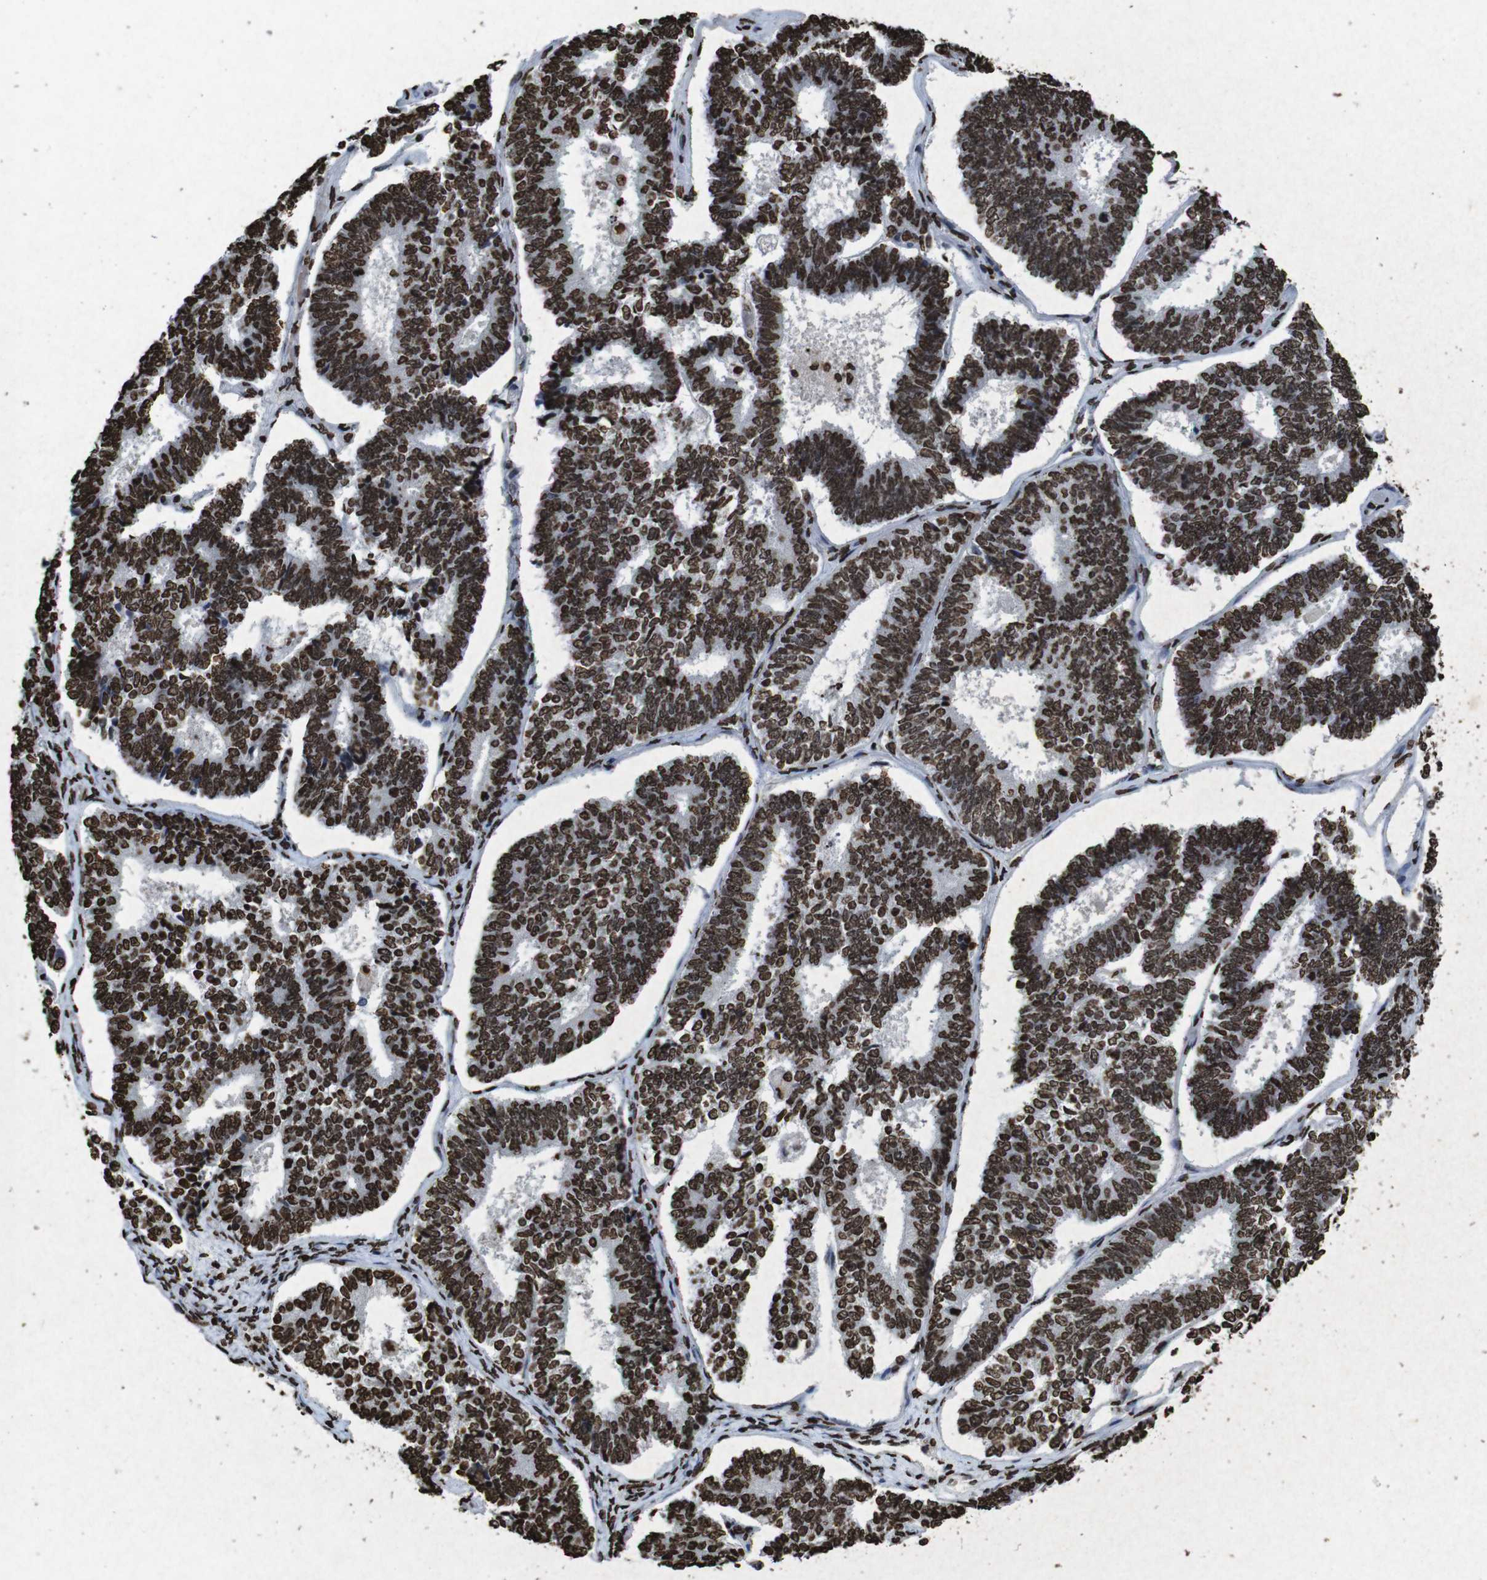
{"staining": {"intensity": "strong", "quantity": ">75%", "location": "nuclear"}, "tissue": "endometrial cancer", "cell_type": "Tumor cells", "image_type": "cancer", "snomed": [{"axis": "morphology", "description": "Adenocarcinoma, NOS"}, {"axis": "topography", "description": "Endometrium"}], "caption": "A high-resolution histopathology image shows IHC staining of endometrial cancer (adenocarcinoma), which exhibits strong nuclear expression in approximately >75% of tumor cells.", "gene": "MDM2", "patient": {"sex": "female", "age": 70}}